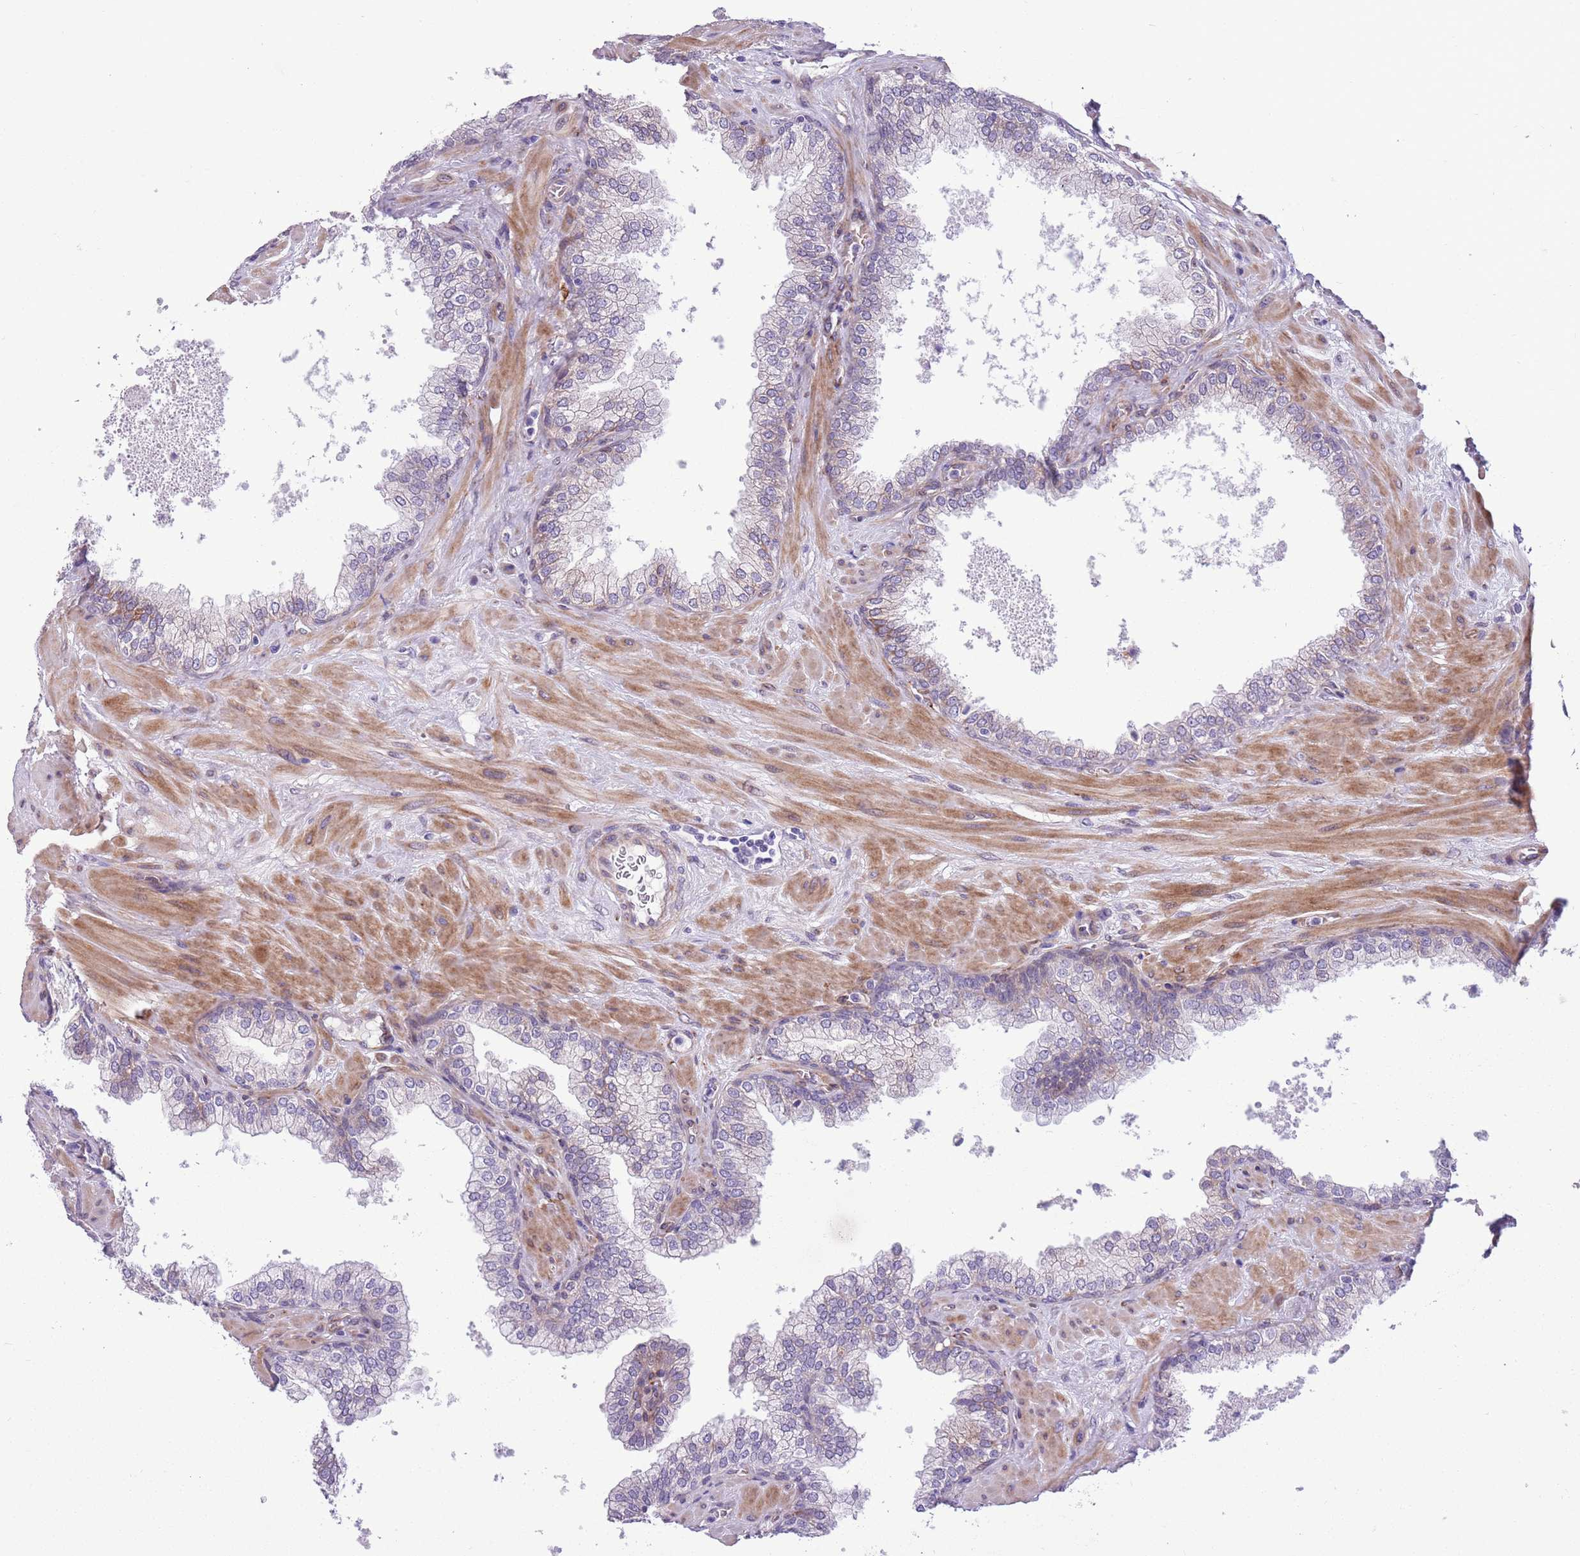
{"staining": {"intensity": "weak", "quantity": "<25%", "location": "cytoplasmic/membranous"}, "tissue": "prostate", "cell_type": "Glandular cells", "image_type": "normal", "snomed": [{"axis": "morphology", "description": "Normal tissue, NOS"}, {"axis": "topography", "description": "Prostate"}], "caption": "Immunohistochemistry (IHC) micrograph of benign prostate: human prostate stained with DAB (3,3'-diaminobenzidine) demonstrates no significant protein expression in glandular cells.", "gene": "MRPL32", "patient": {"sex": "male", "age": 60}}